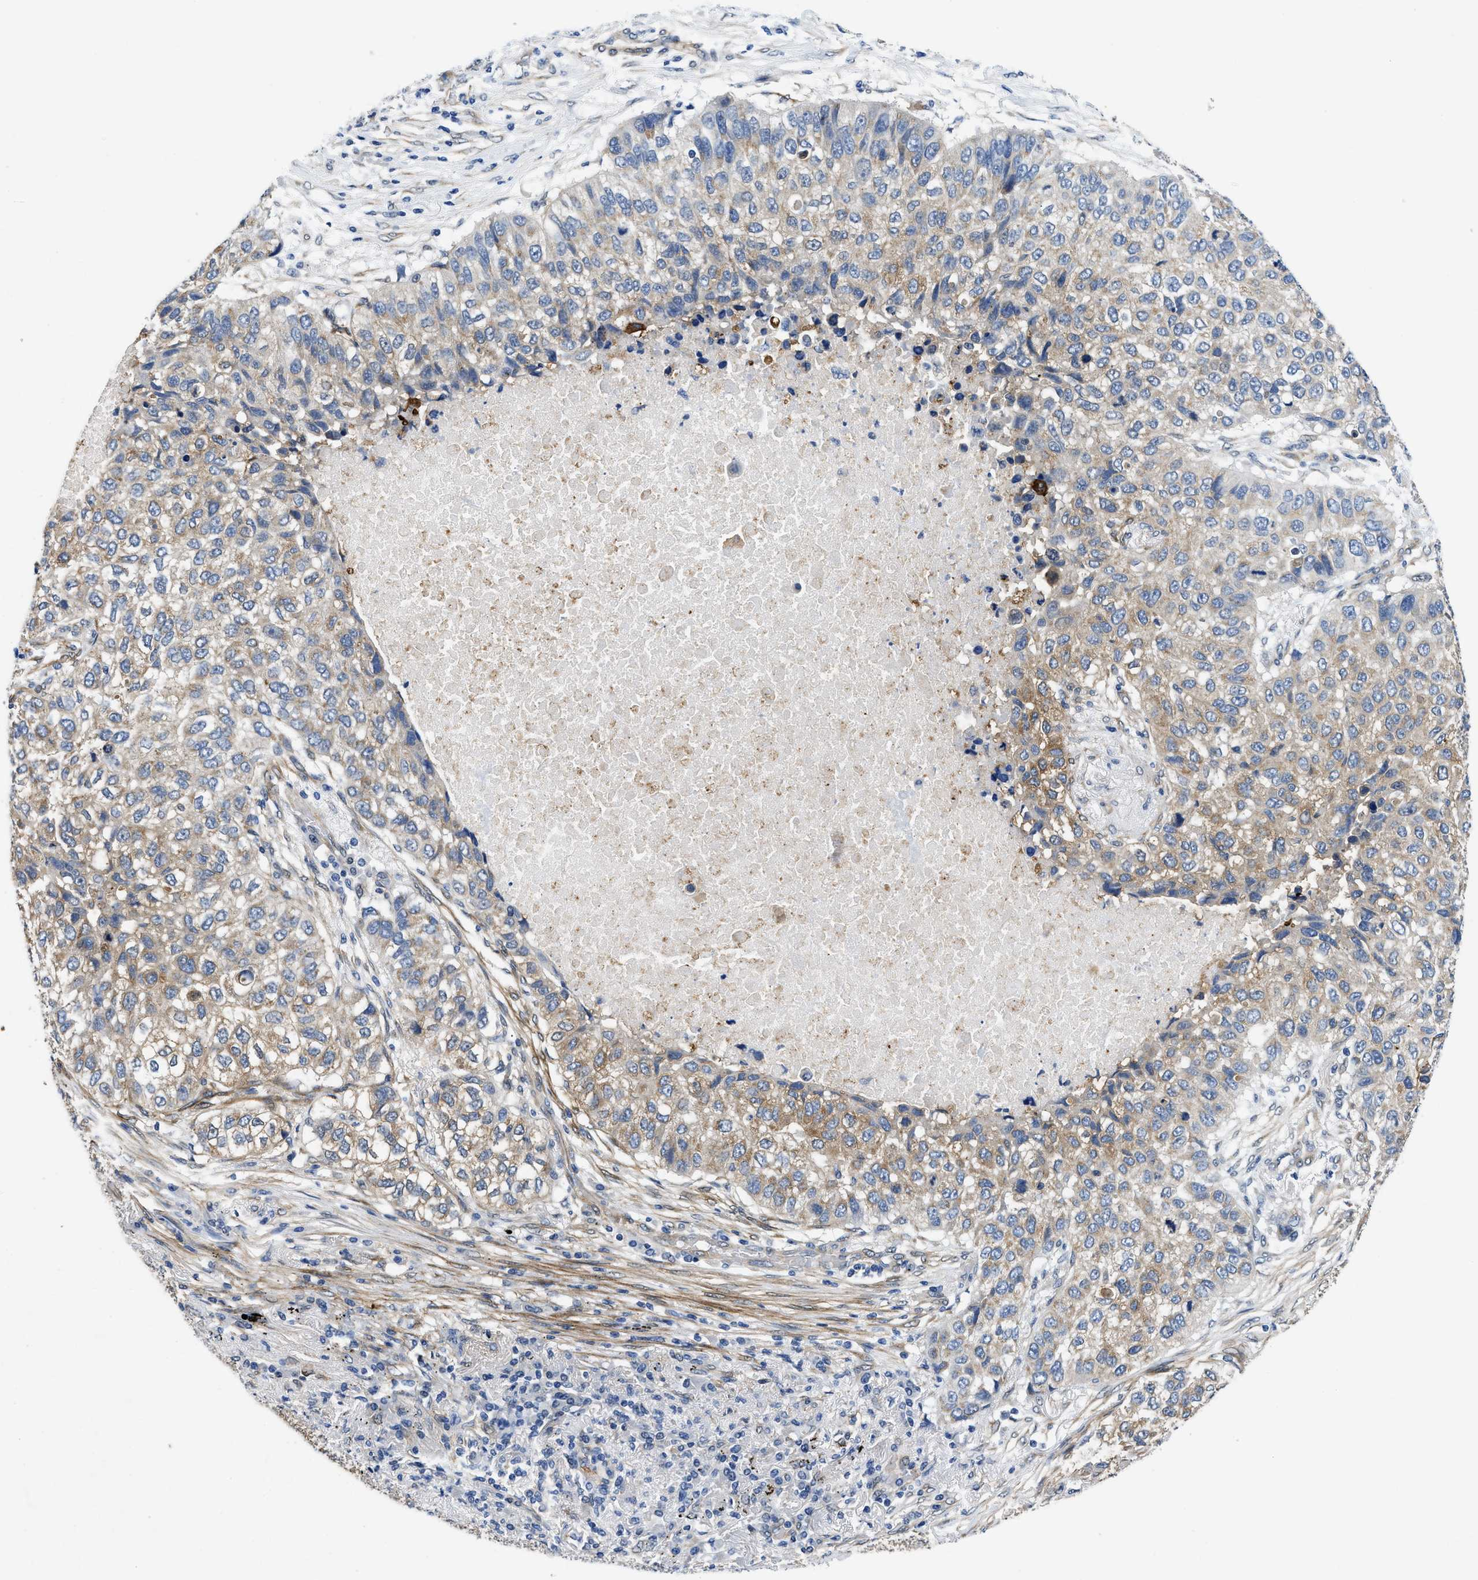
{"staining": {"intensity": "weak", "quantity": "25%-75%", "location": "cytoplasmic/membranous"}, "tissue": "lung cancer", "cell_type": "Tumor cells", "image_type": "cancer", "snomed": [{"axis": "morphology", "description": "Squamous cell carcinoma, NOS"}, {"axis": "topography", "description": "Lung"}], "caption": "Lung cancer stained with DAB immunohistochemistry (IHC) demonstrates low levels of weak cytoplasmic/membranous staining in approximately 25%-75% of tumor cells.", "gene": "RAPH1", "patient": {"sex": "male", "age": 57}}